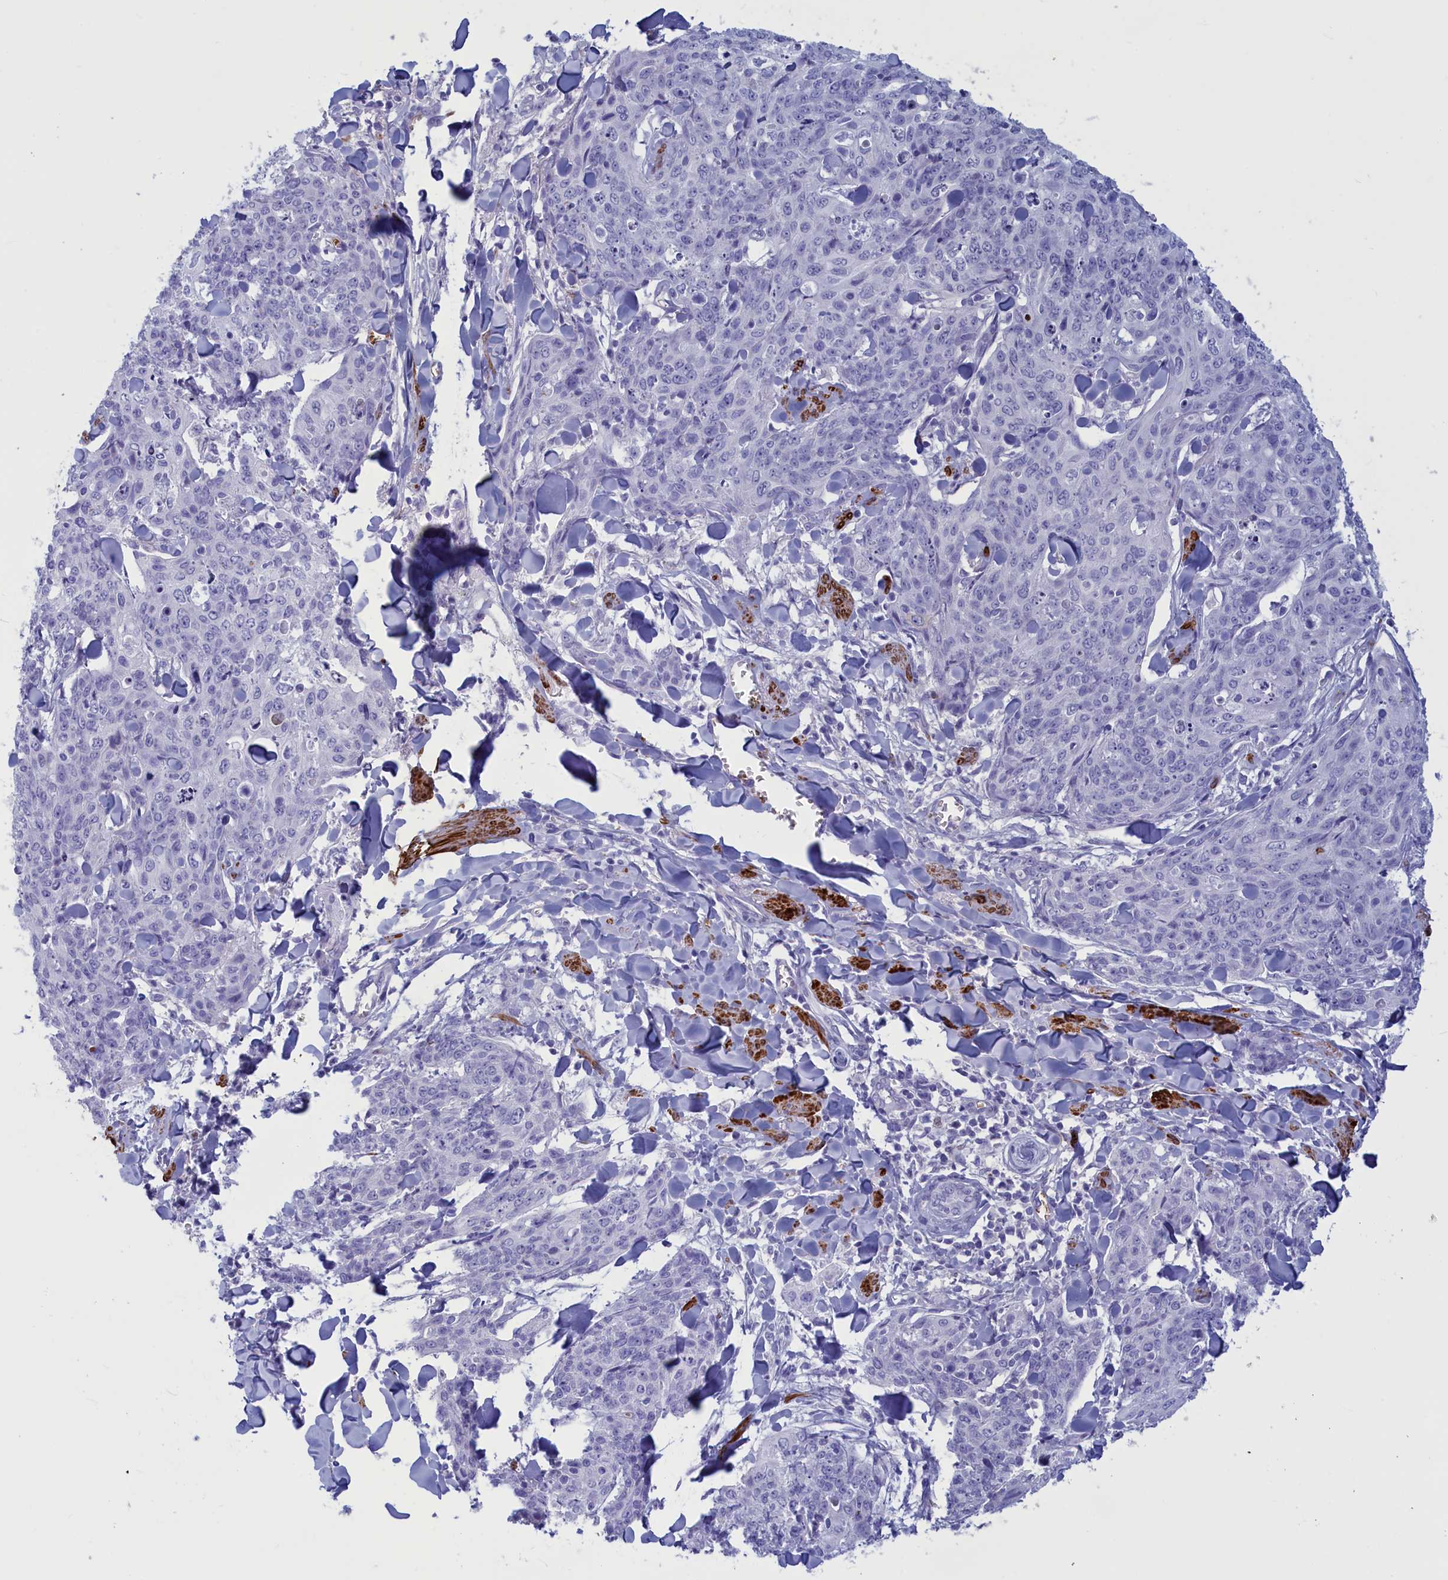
{"staining": {"intensity": "negative", "quantity": "none", "location": "none"}, "tissue": "skin cancer", "cell_type": "Tumor cells", "image_type": "cancer", "snomed": [{"axis": "morphology", "description": "Squamous cell carcinoma, NOS"}, {"axis": "topography", "description": "Skin"}, {"axis": "topography", "description": "Vulva"}], "caption": "DAB immunohistochemical staining of skin cancer (squamous cell carcinoma) shows no significant staining in tumor cells.", "gene": "GAPDHS", "patient": {"sex": "female", "age": 85}}